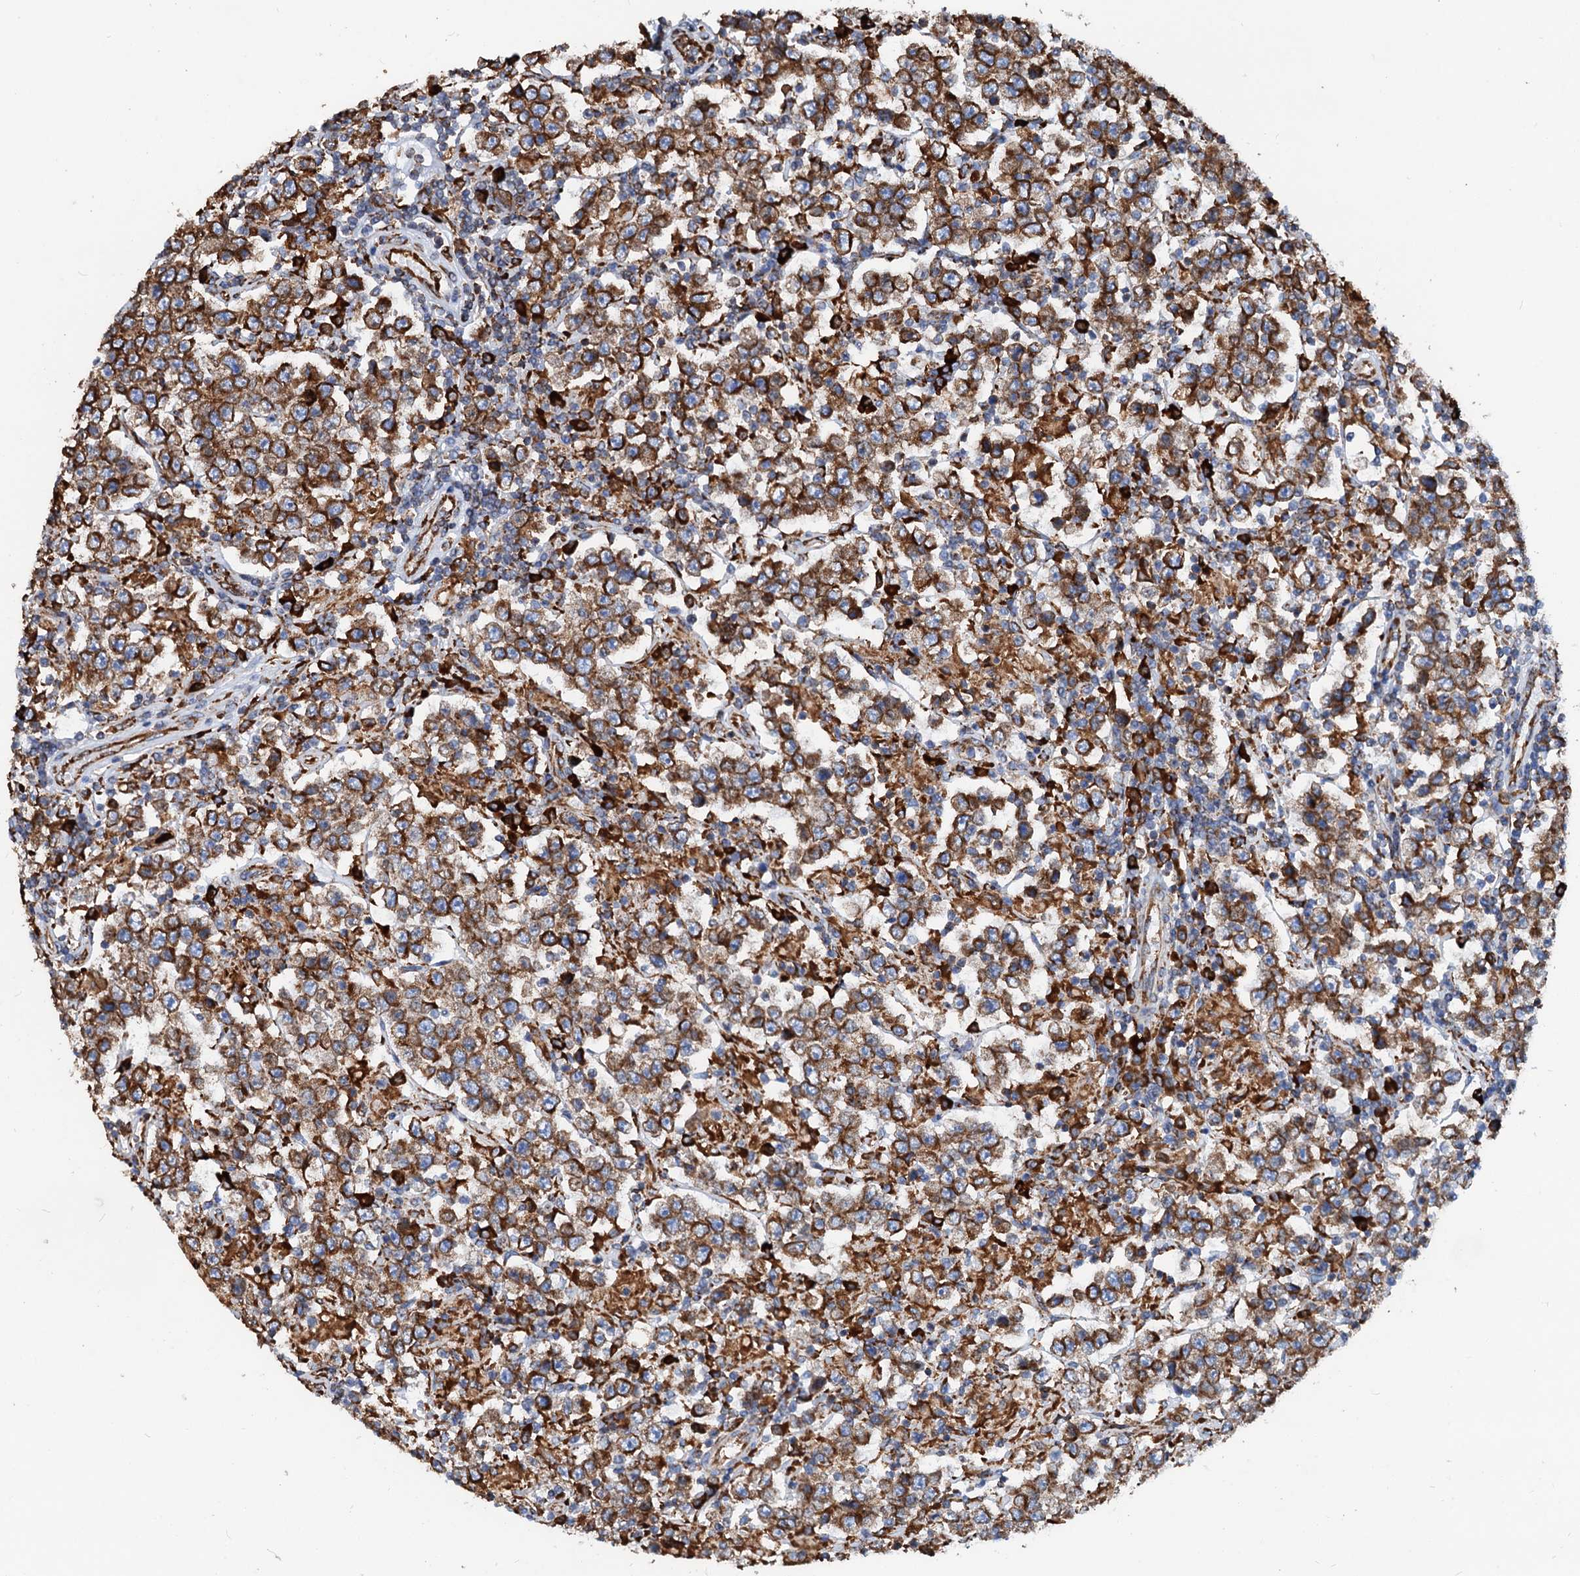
{"staining": {"intensity": "moderate", "quantity": ">75%", "location": "cytoplasmic/membranous"}, "tissue": "testis cancer", "cell_type": "Tumor cells", "image_type": "cancer", "snomed": [{"axis": "morphology", "description": "Normal tissue, NOS"}, {"axis": "morphology", "description": "Urothelial carcinoma, High grade"}, {"axis": "morphology", "description": "Seminoma, NOS"}, {"axis": "morphology", "description": "Carcinoma, Embryonal, NOS"}, {"axis": "topography", "description": "Urinary bladder"}, {"axis": "topography", "description": "Testis"}], "caption": "Brown immunohistochemical staining in human testis cancer demonstrates moderate cytoplasmic/membranous expression in approximately >75% of tumor cells. (brown staining indicates protein expression, while blue staining denotes nuclei).", "gene": "HSPA5", "patient": {"sex": "male", "age": 41}}